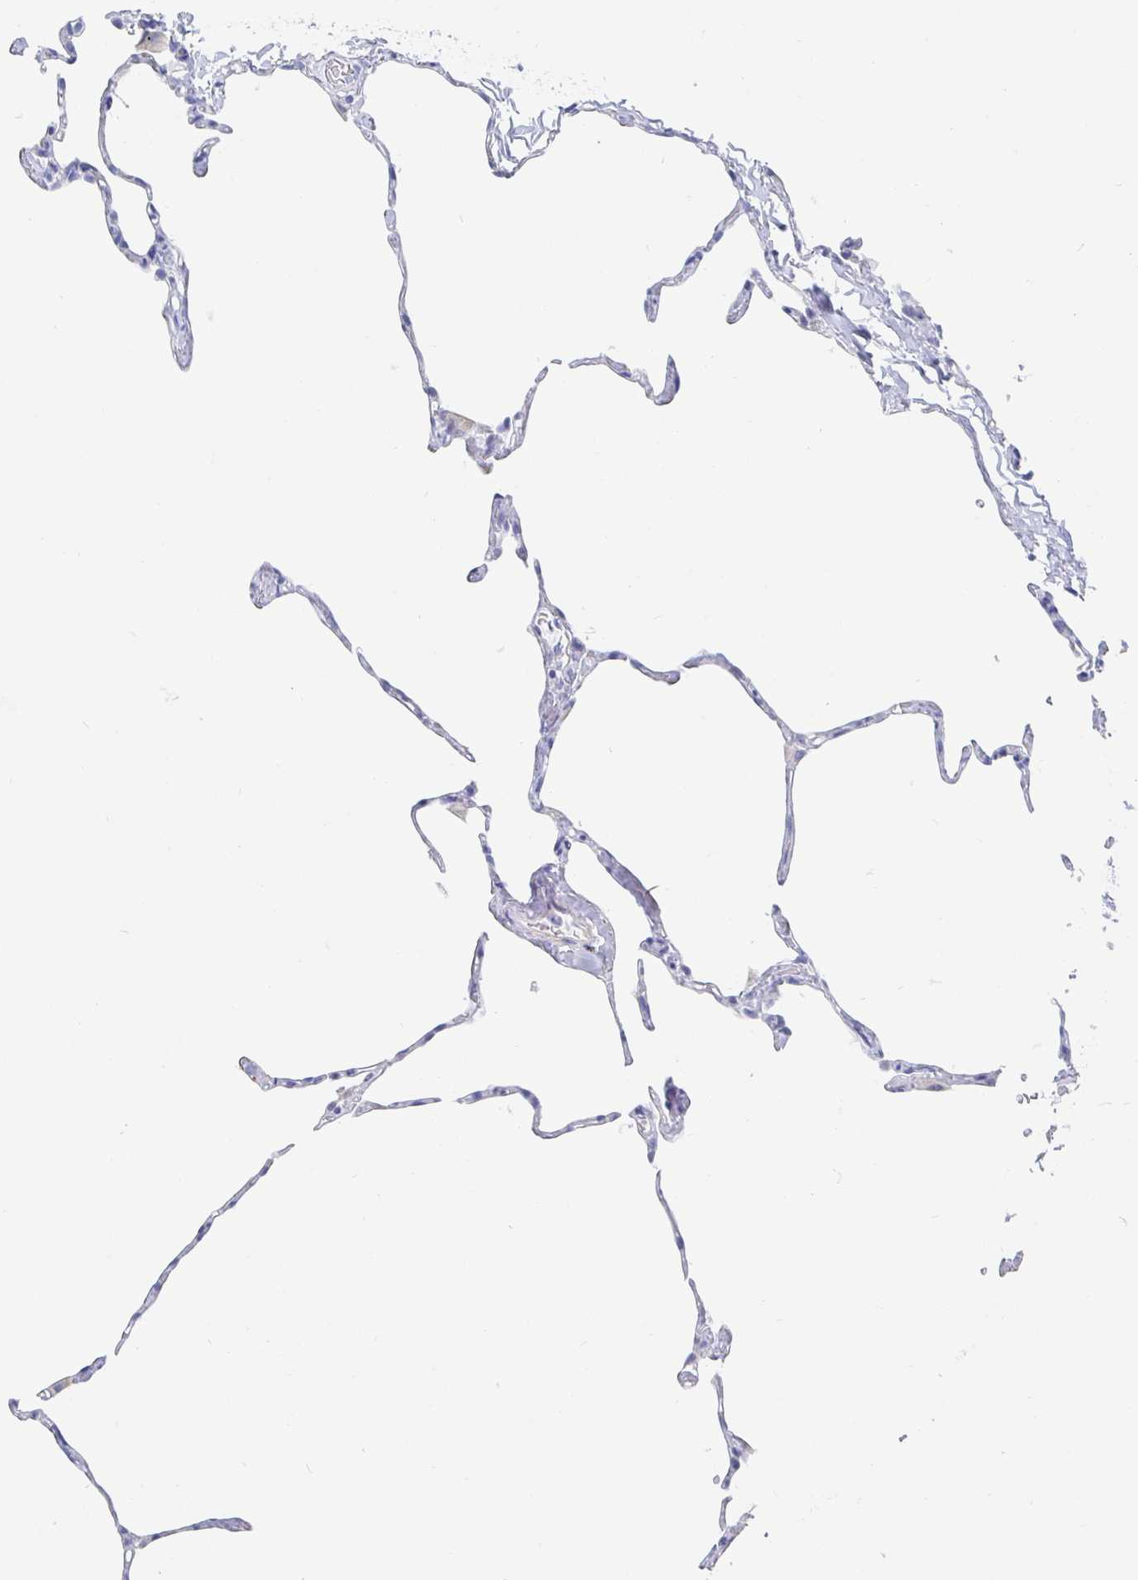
{"staining": {"intensity": "negative", "quantity": "none", "location": "none"}, "tissue": "lung", "cell_type": "Alveolar cells", "image_type": "normal", "snomed": [{"axis": "morphology", "description": "Normal tissue, NOS"}, {"axis": "topography", "description": "Lung"}], "caption": "IHC histopathology image of benign human lung stained for a protein (brown), which exhibits no expression in alveolar cells.", "gene": "PACSIN1", "patient": {"sex": "male", "age": 65}}